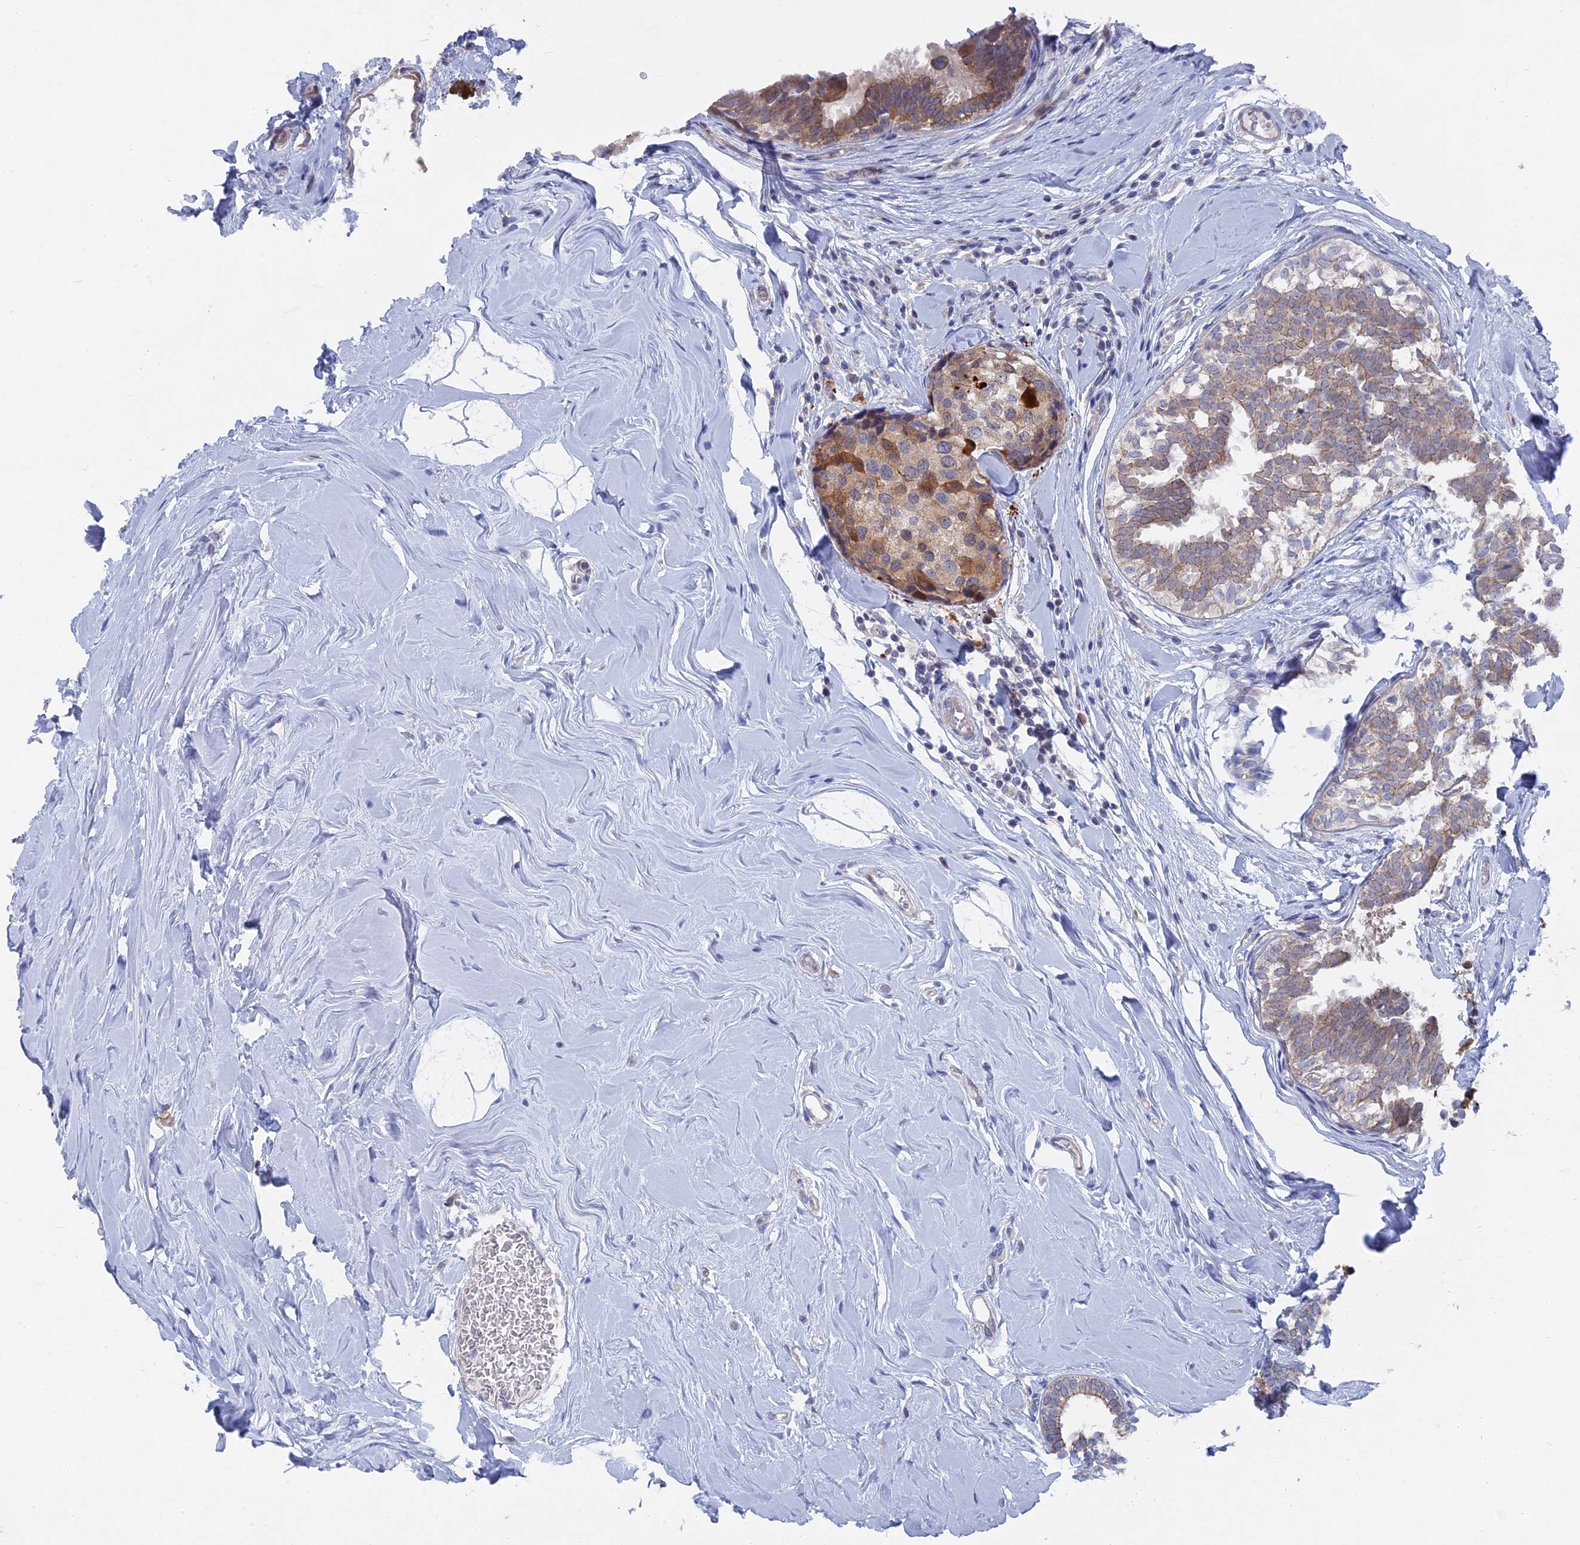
{"staining": {"intensity": "moderate", "quantity": "25%-75%", "location": "cytoplasmic/membranous"}, "tissue": "breast cancer", "cell_type": "Tumor cells", "image_type": "cancer", "snomed": [{"axis": "morphology", "description": "Lobular carcinoma"}, {"axis": "topography", "description": "Breast"}], "caption": "The micrograph shows immunohistochemical staining of breast cancer (lobular carcinoma). There is moderate cytoplasmic/membranous positivity is present in approximately 25%-75% of tumor cells.", "gene": "TMEM161A", "patient": {"sex": "female", "age": 59}}